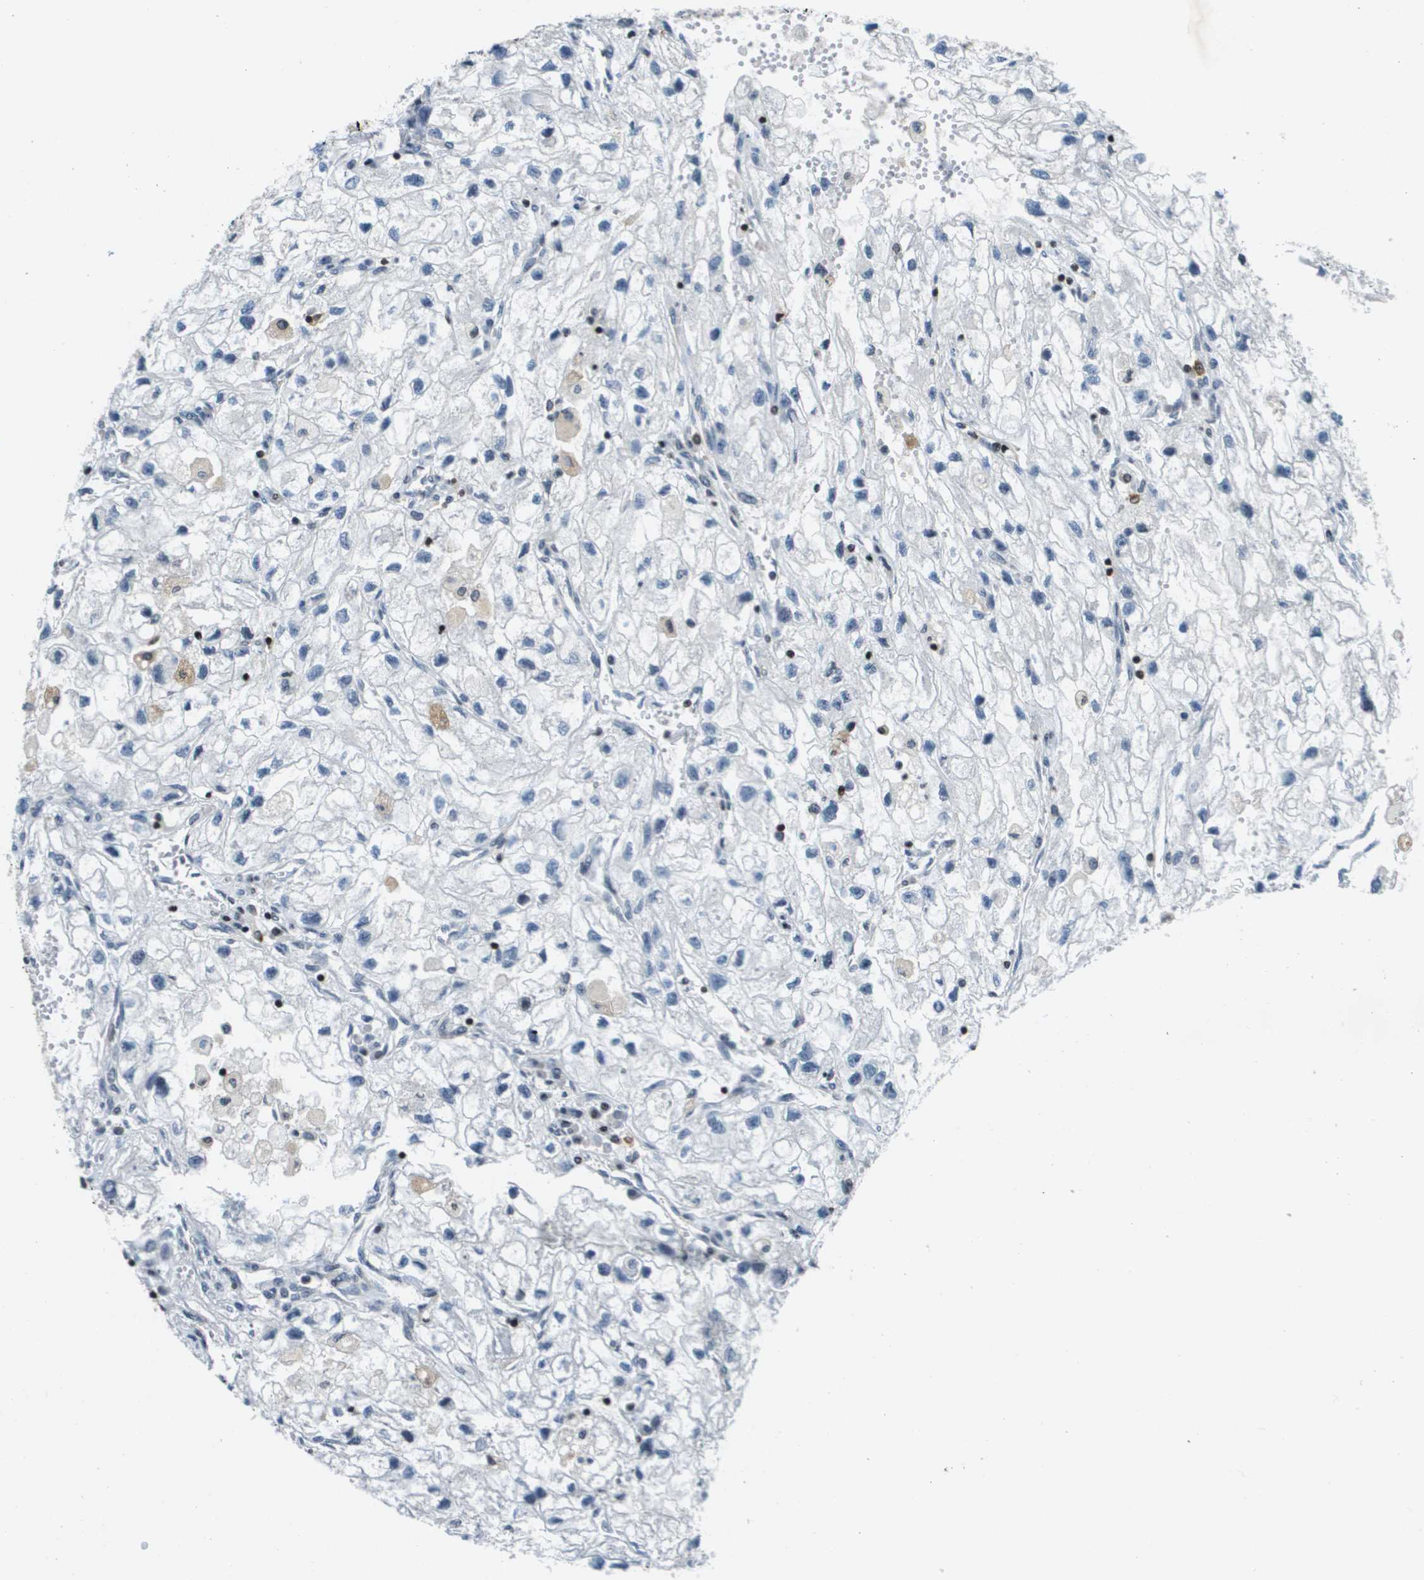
{"staining": {"intensity": "negative", "quantity": "none", "location": "none"}, "tissue": "renal cancer", "cell_type": "Tumor cells", "image_type": "cancer", "snomed": [{"axis": "morphology", "description": "Adenocarcinoma, NOS"}, {"axis": "topography", "description": "Kidney"}], "caption": "A photomicrograph of human renal cancer is negative for staining in tumor cells.", "gene": "ESYT1", "patient": {"sex": "female", "age": 70}}